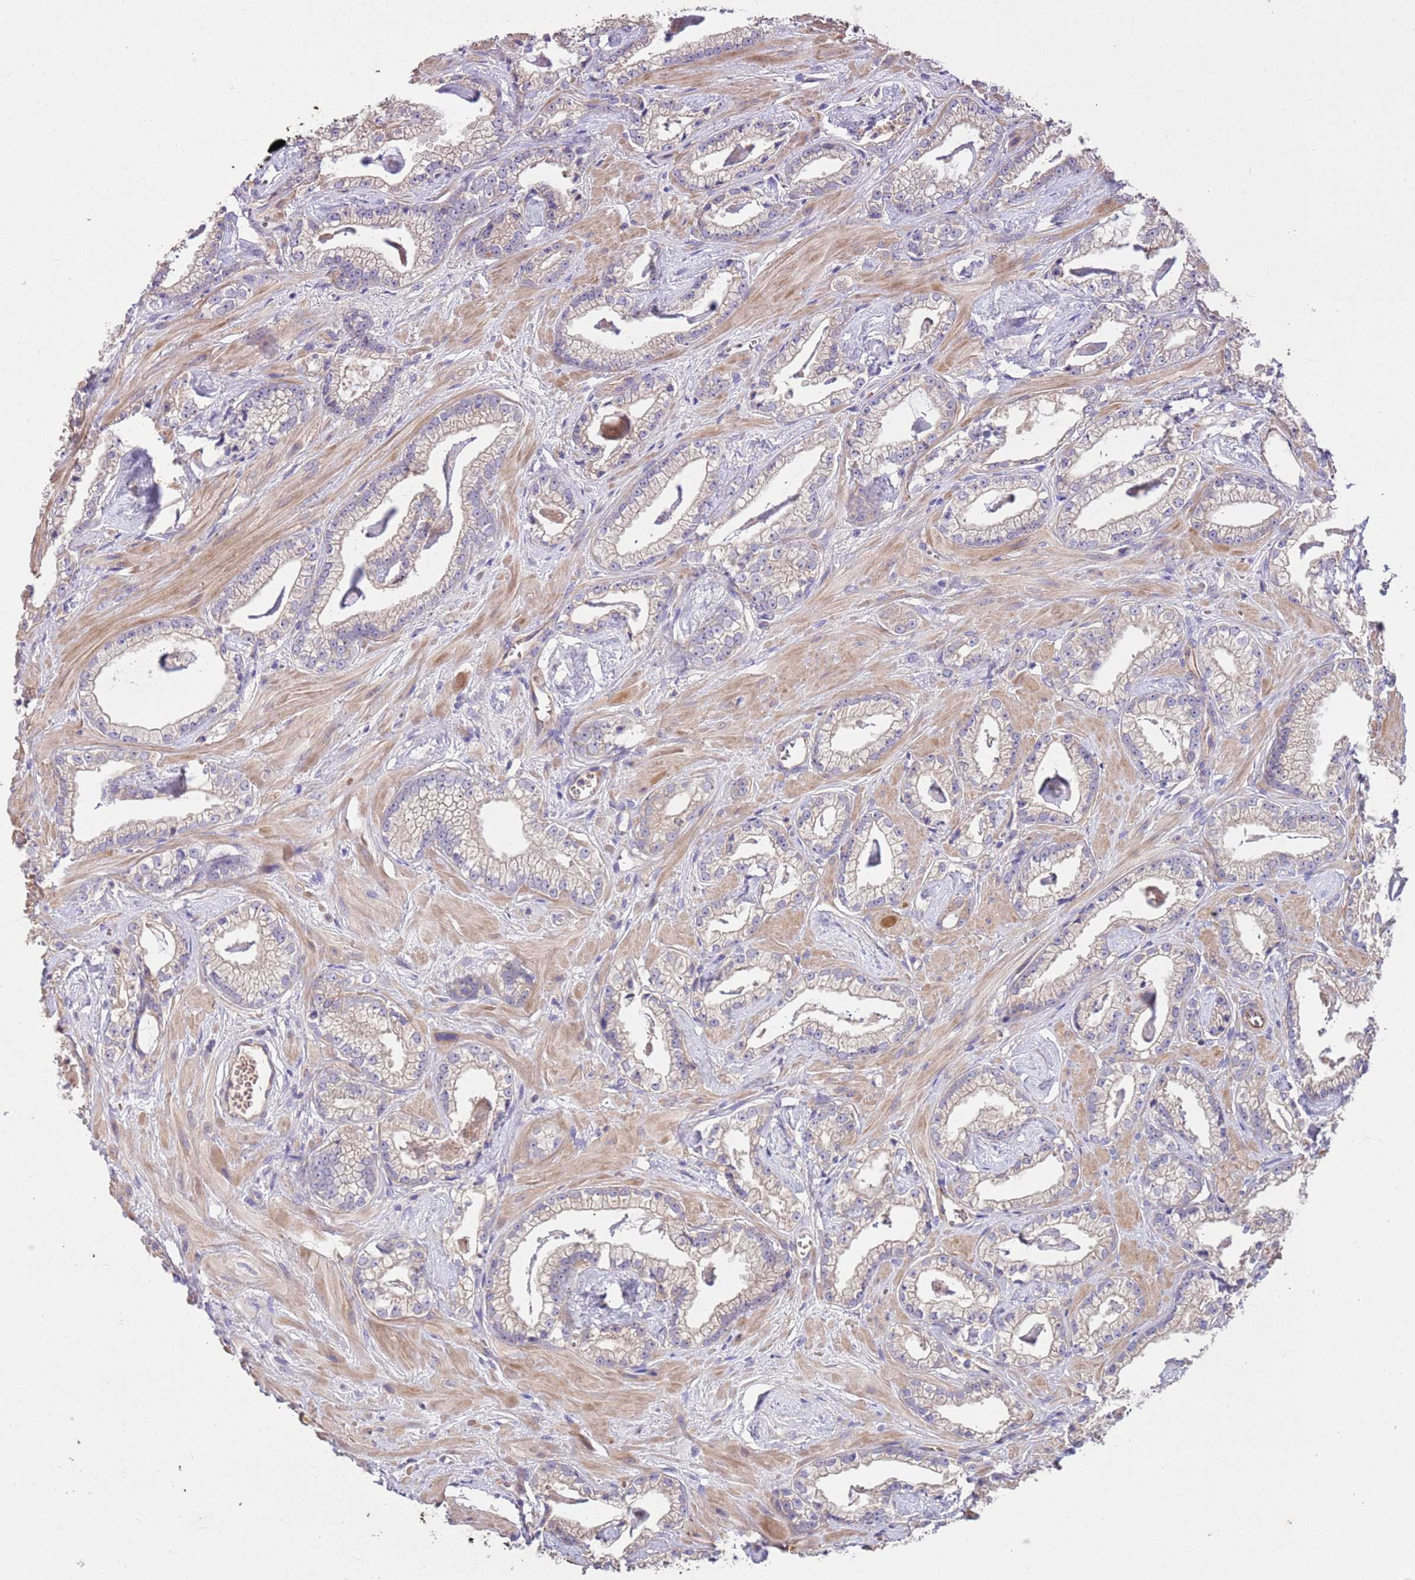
{"staining": {"intensity": "negative", "quantity": "none", "location": "none"}, "tissue": "prostate cancer", "cell_type": "Tumor cells", "image_type": "cancer", "snomed": [{"axis": "morphology", "description": "Adenocarcinoma, Low grade"}, {"axis": "topography", "description": "Prostate"}], "caption": "A high-resolution micrograph shows IHC staining of low-grade adenocarcinoma (prostate), which shows no significant expression in tumor cells.", "gene": "FAM89B", "patient": {"sex": "male", "age": 60}}